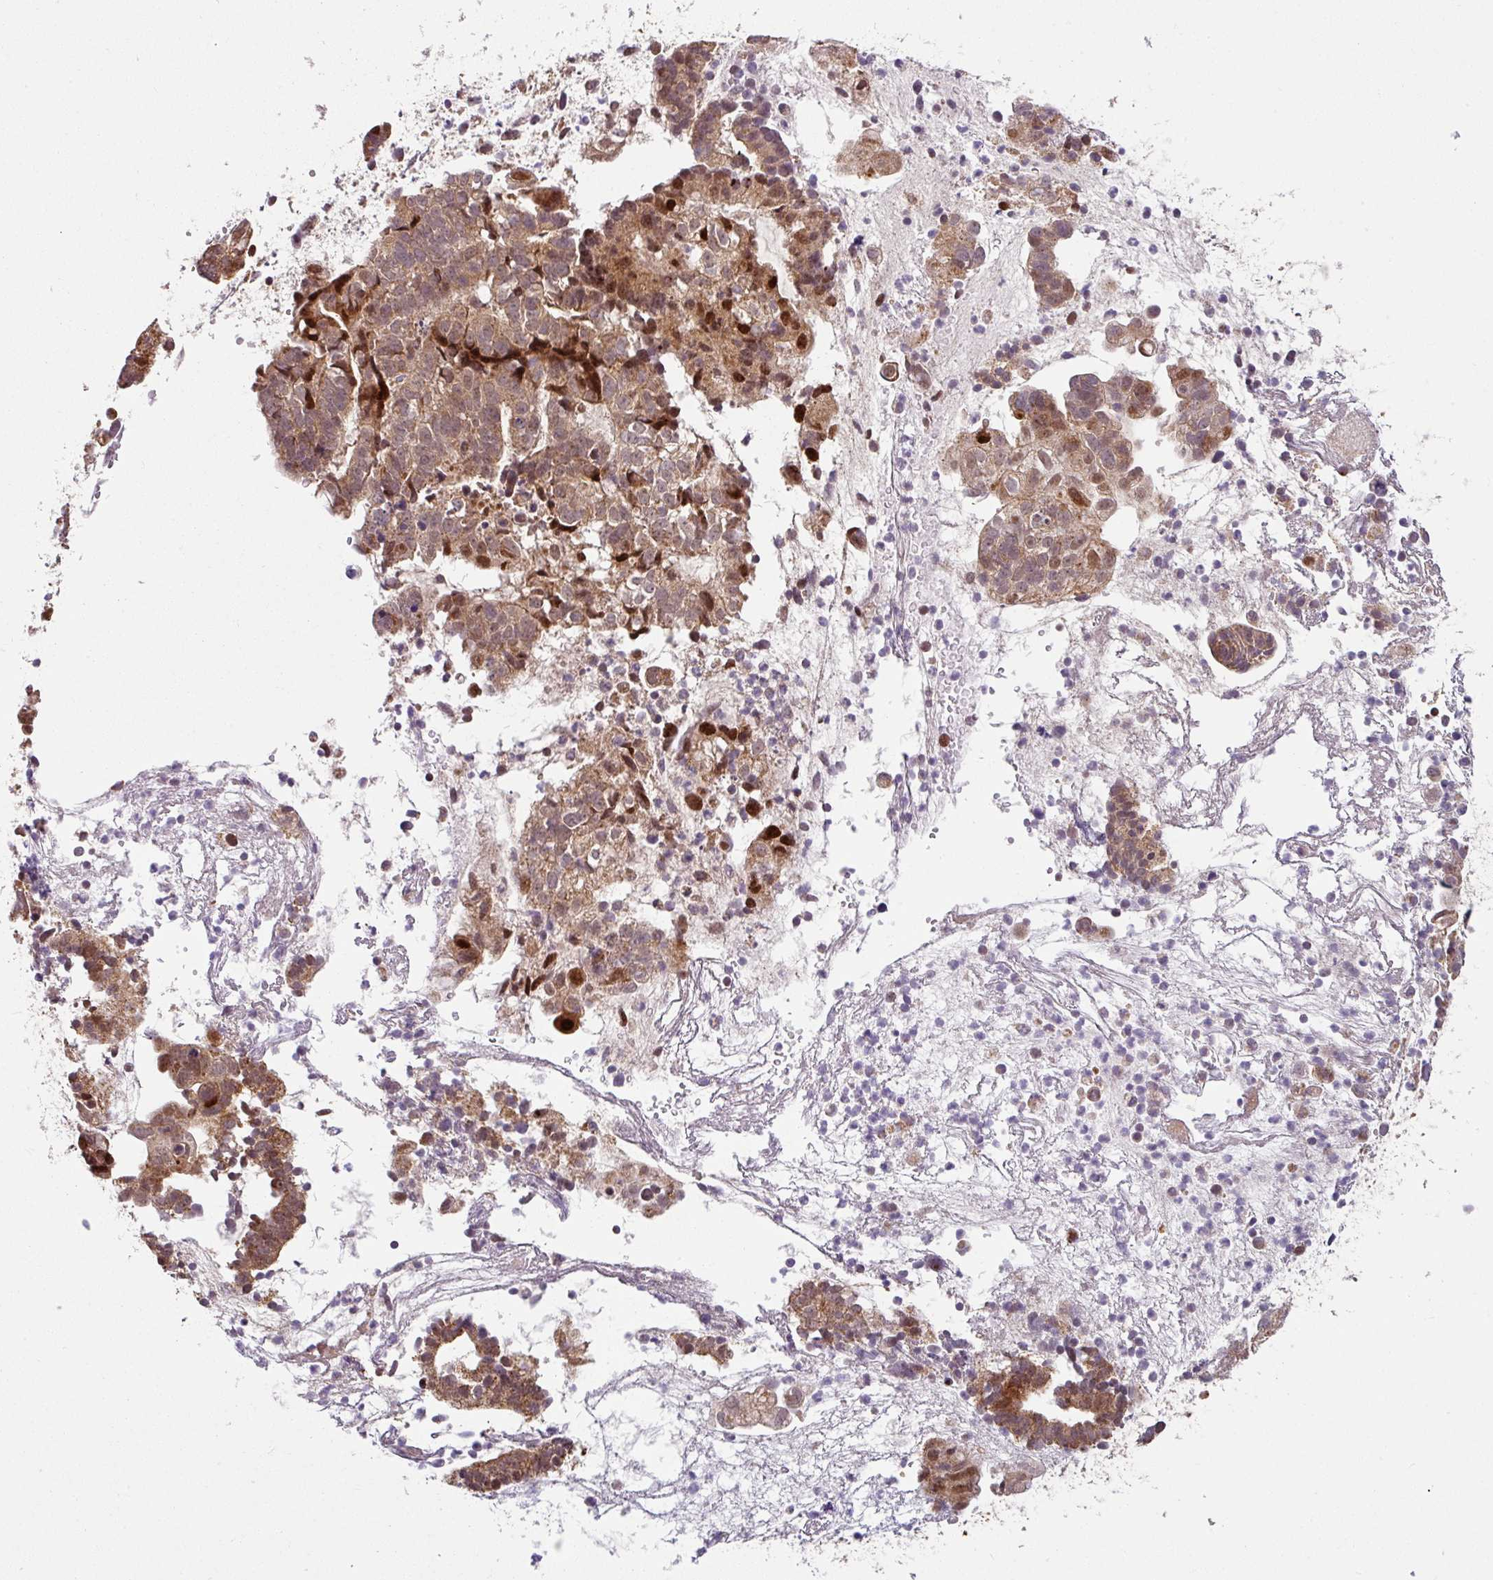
{"staining": {"intensity": "moderate", "quantity": ">75%", "location": "cytoplasmic/membranous,nuclear"}, "tissue": "endometrial cancer", "cell_type": "Tumor cells", "image_type": "cancer", "snomed": [{"axis": "morphology", "description": "Adenocarcinoma, NOS"}, {"axis": "topography", "description": "Endometrium"}], "caption": "Immunohistochemistry photomicrograph of neoplastic tissue: human adenocarcinoma (endometrial) stained using IHC shows medium levels of moderate protein expression localized specifically in the cytoplasmic/membranous and nuclear of tumor cells, appearing as a cytoplasmic/membranous and nuclear brown color.", "gene": "SARS2", "patient": {"sex": "female", "age": 76}}